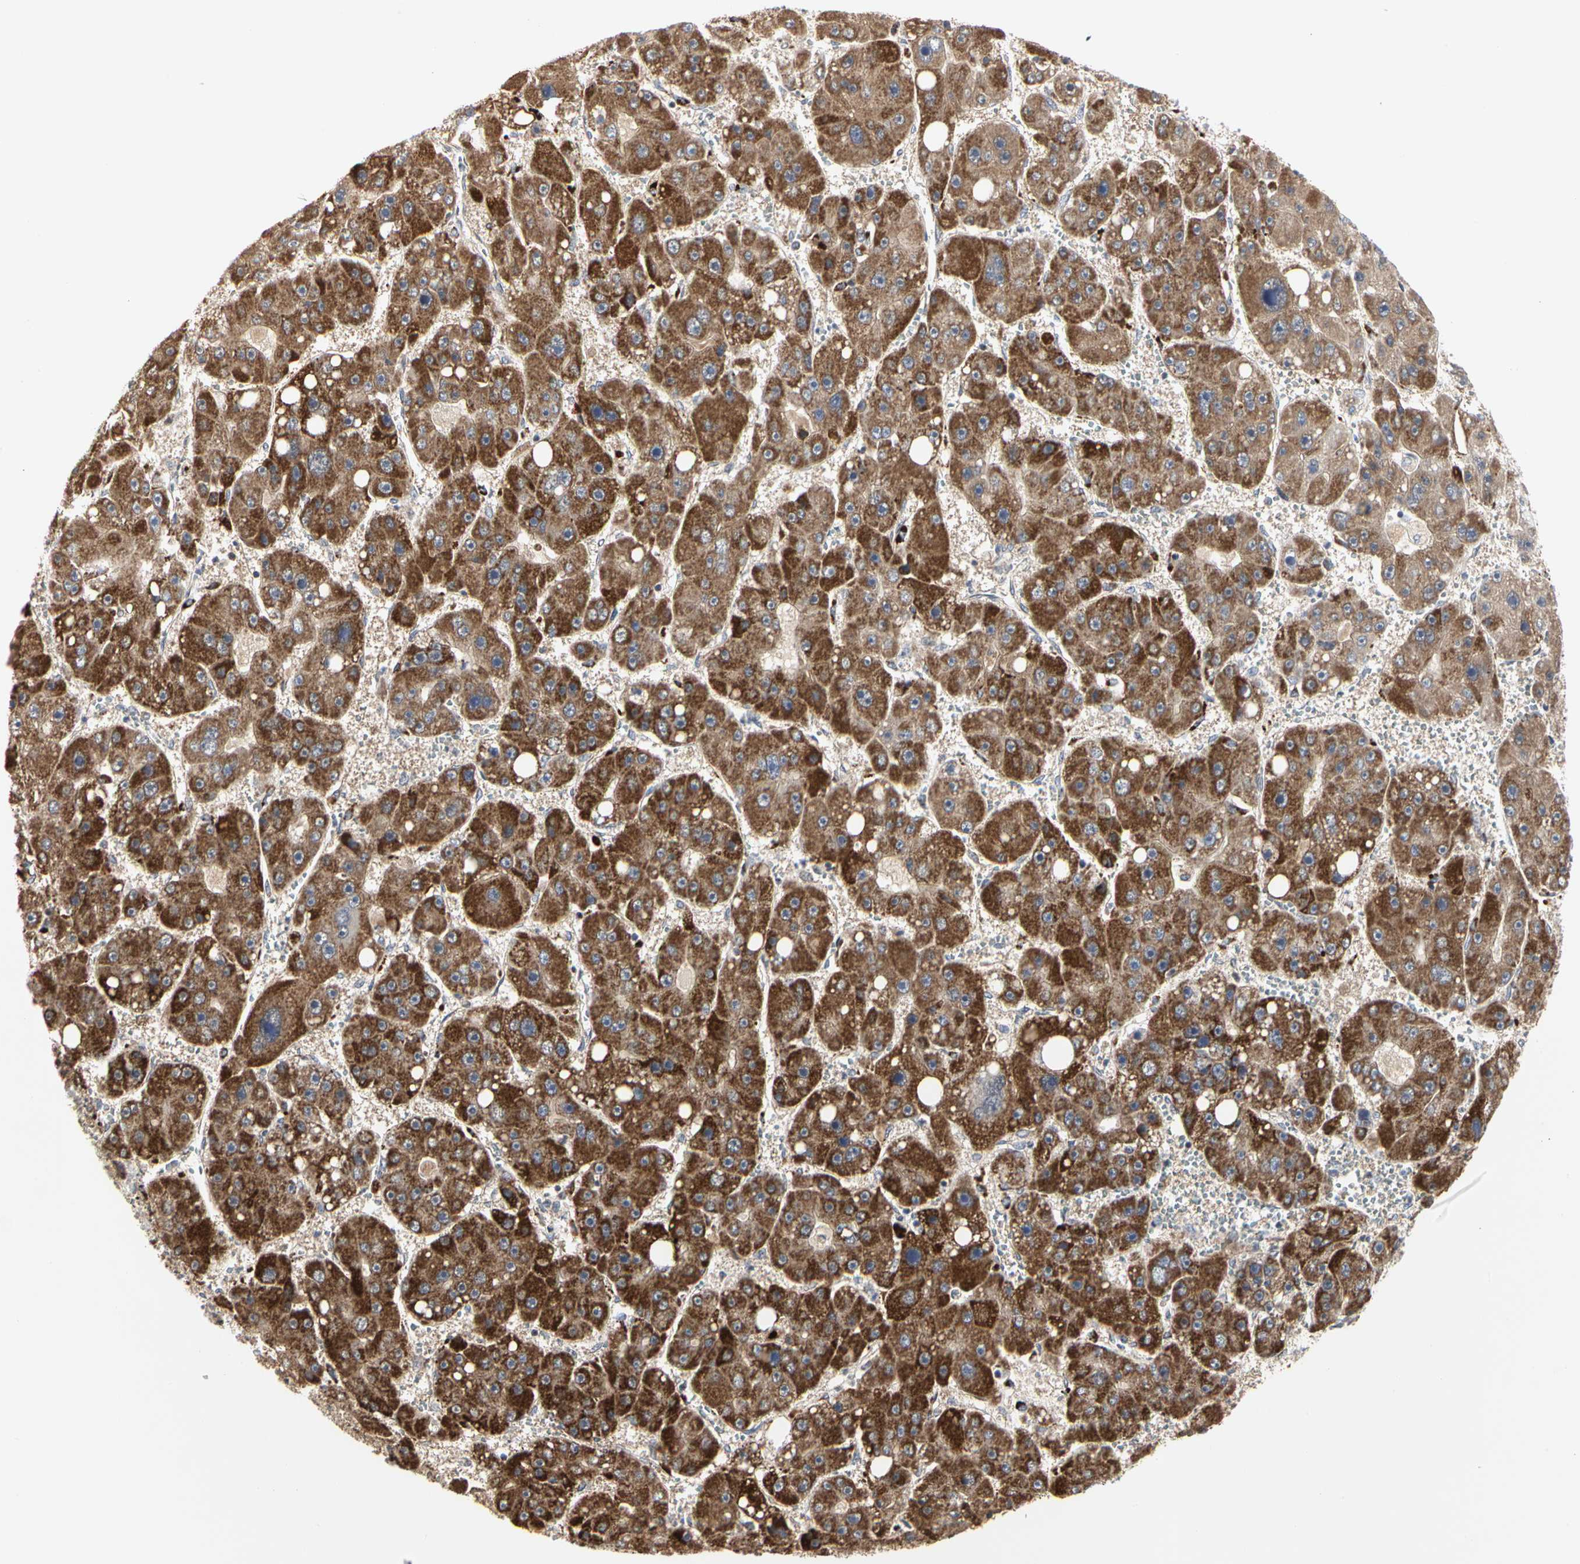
{"staining": {"intensity": "strong", "quantity": ">75%", "location": "cytoplasmic/membranous"}, "tissue": "liver cancer", "cell_type": "Tumor cells", "image_type": "cancer", "snomed": [{"axis": "morphology", "description": "Carcinoma, Hepatocellular, NOS"}, {"axis": "topography", "description": "Liver"}], "caption": "An image of liver cancer stained for a protein shows strong cytoplasmic/membranous brown staining in tumor cells. The staining was performed using DAB, with brown indicating positive protein expression. Nuclei are stained blue with hematoxylin.", "gene": "TSKU", "patient": {"sex": "female", "age": 61}}